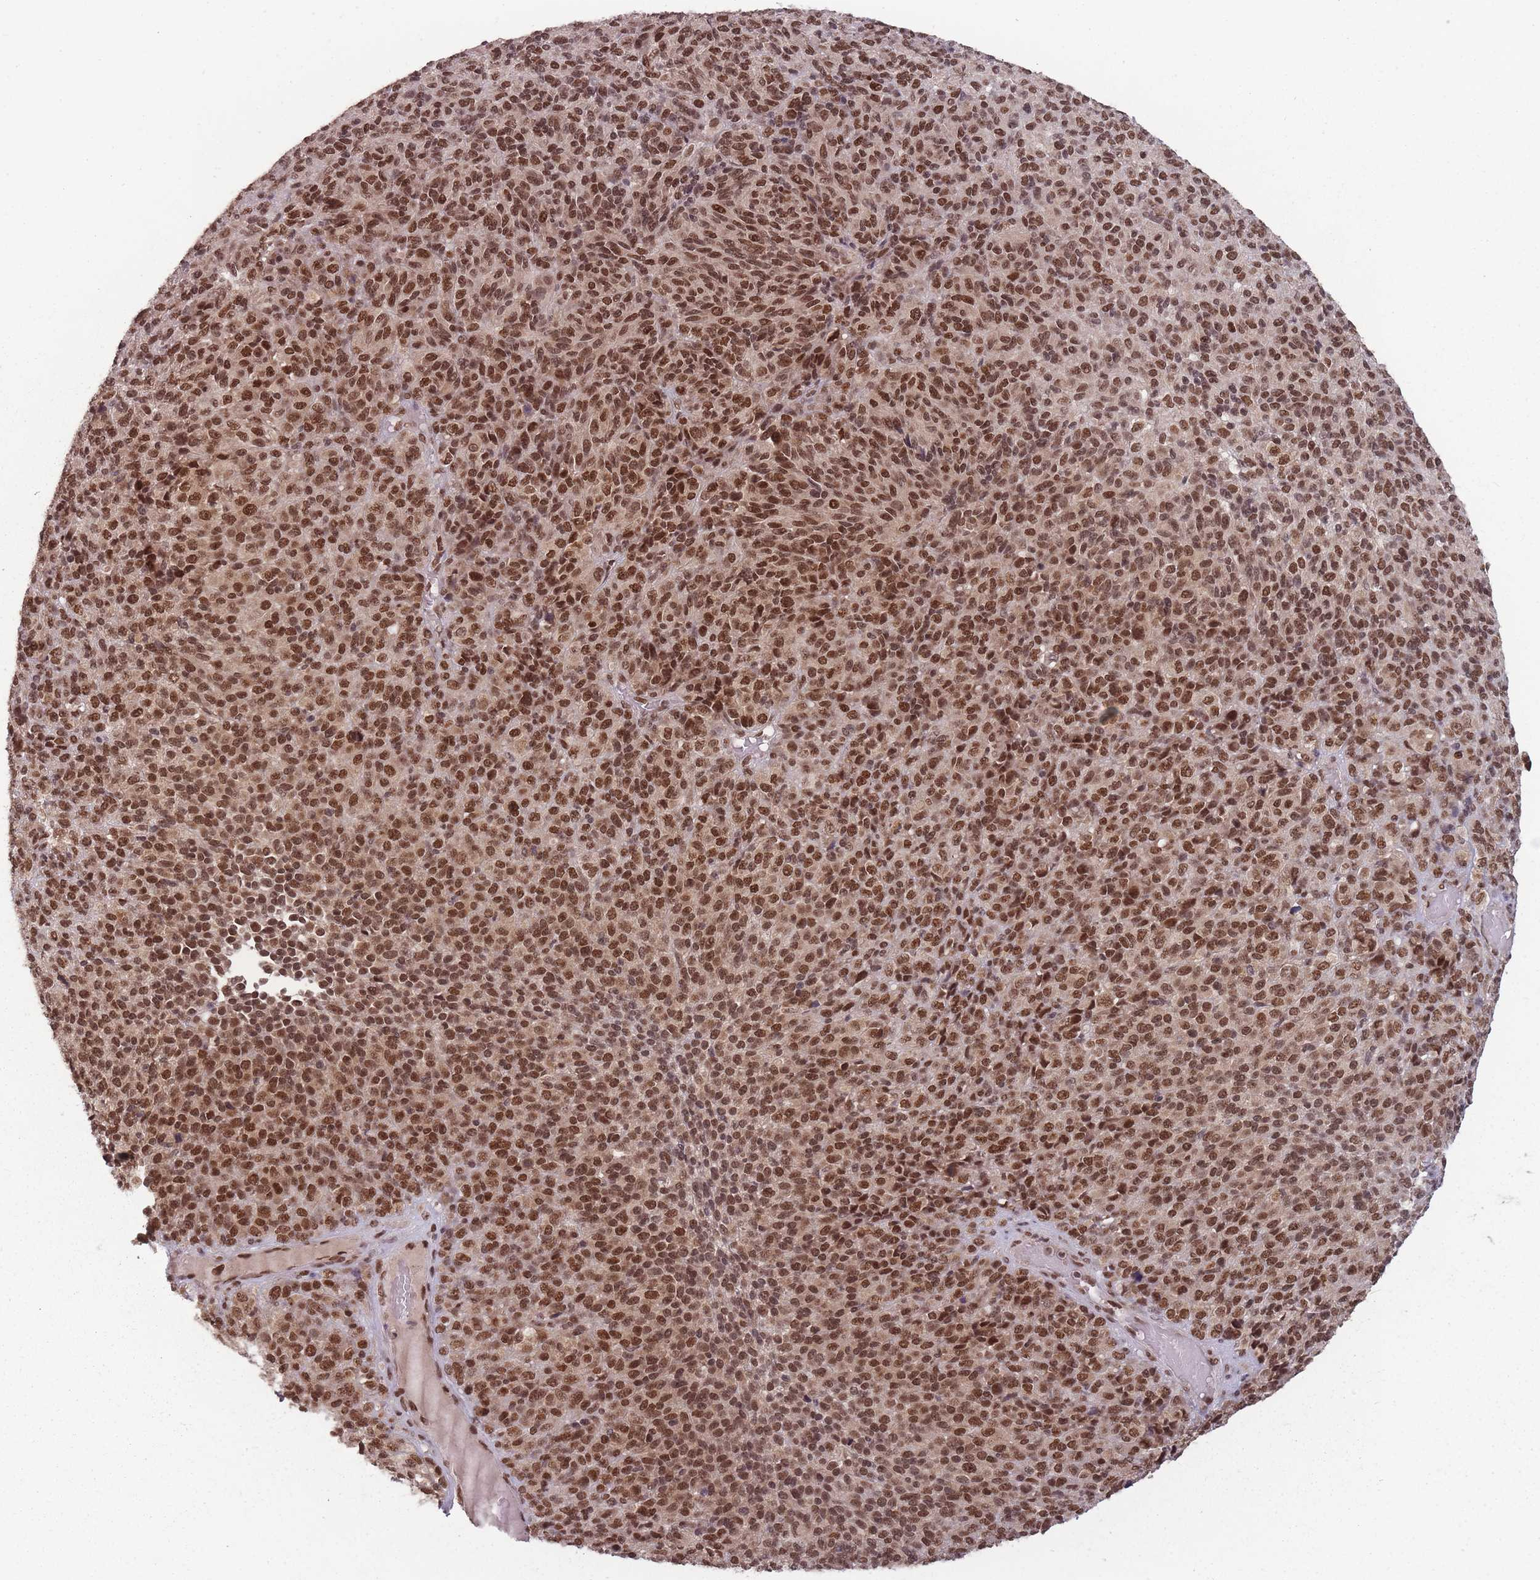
{"staining": {"intensity": "strong", "quantity": ">75%", "location": "cytoplasmic/membranous,nuclear"}, "tissue": "melanoma", "cell_type": "Tumor cells", "image_type": "cancer", "snomed": [{"axis": "morphology", "description": "Malignant melanoma, Metastatic site"}, {"axis": "topography", "description": "Brain"}], "caption": "Tumor cells demonstrate high levels of strong cytoplasmic/membranous and nuclear staining in approximately >75% of cells in malignant melanoma (metastatic site). Using DAB (3,3'-diaminobenzidine) (brown) and hematoxylin (blue) stains, captured at high magnification using brightfield microscopy.", "gene": "TMED3", "patient": {"sex": "female", "age": 56}}